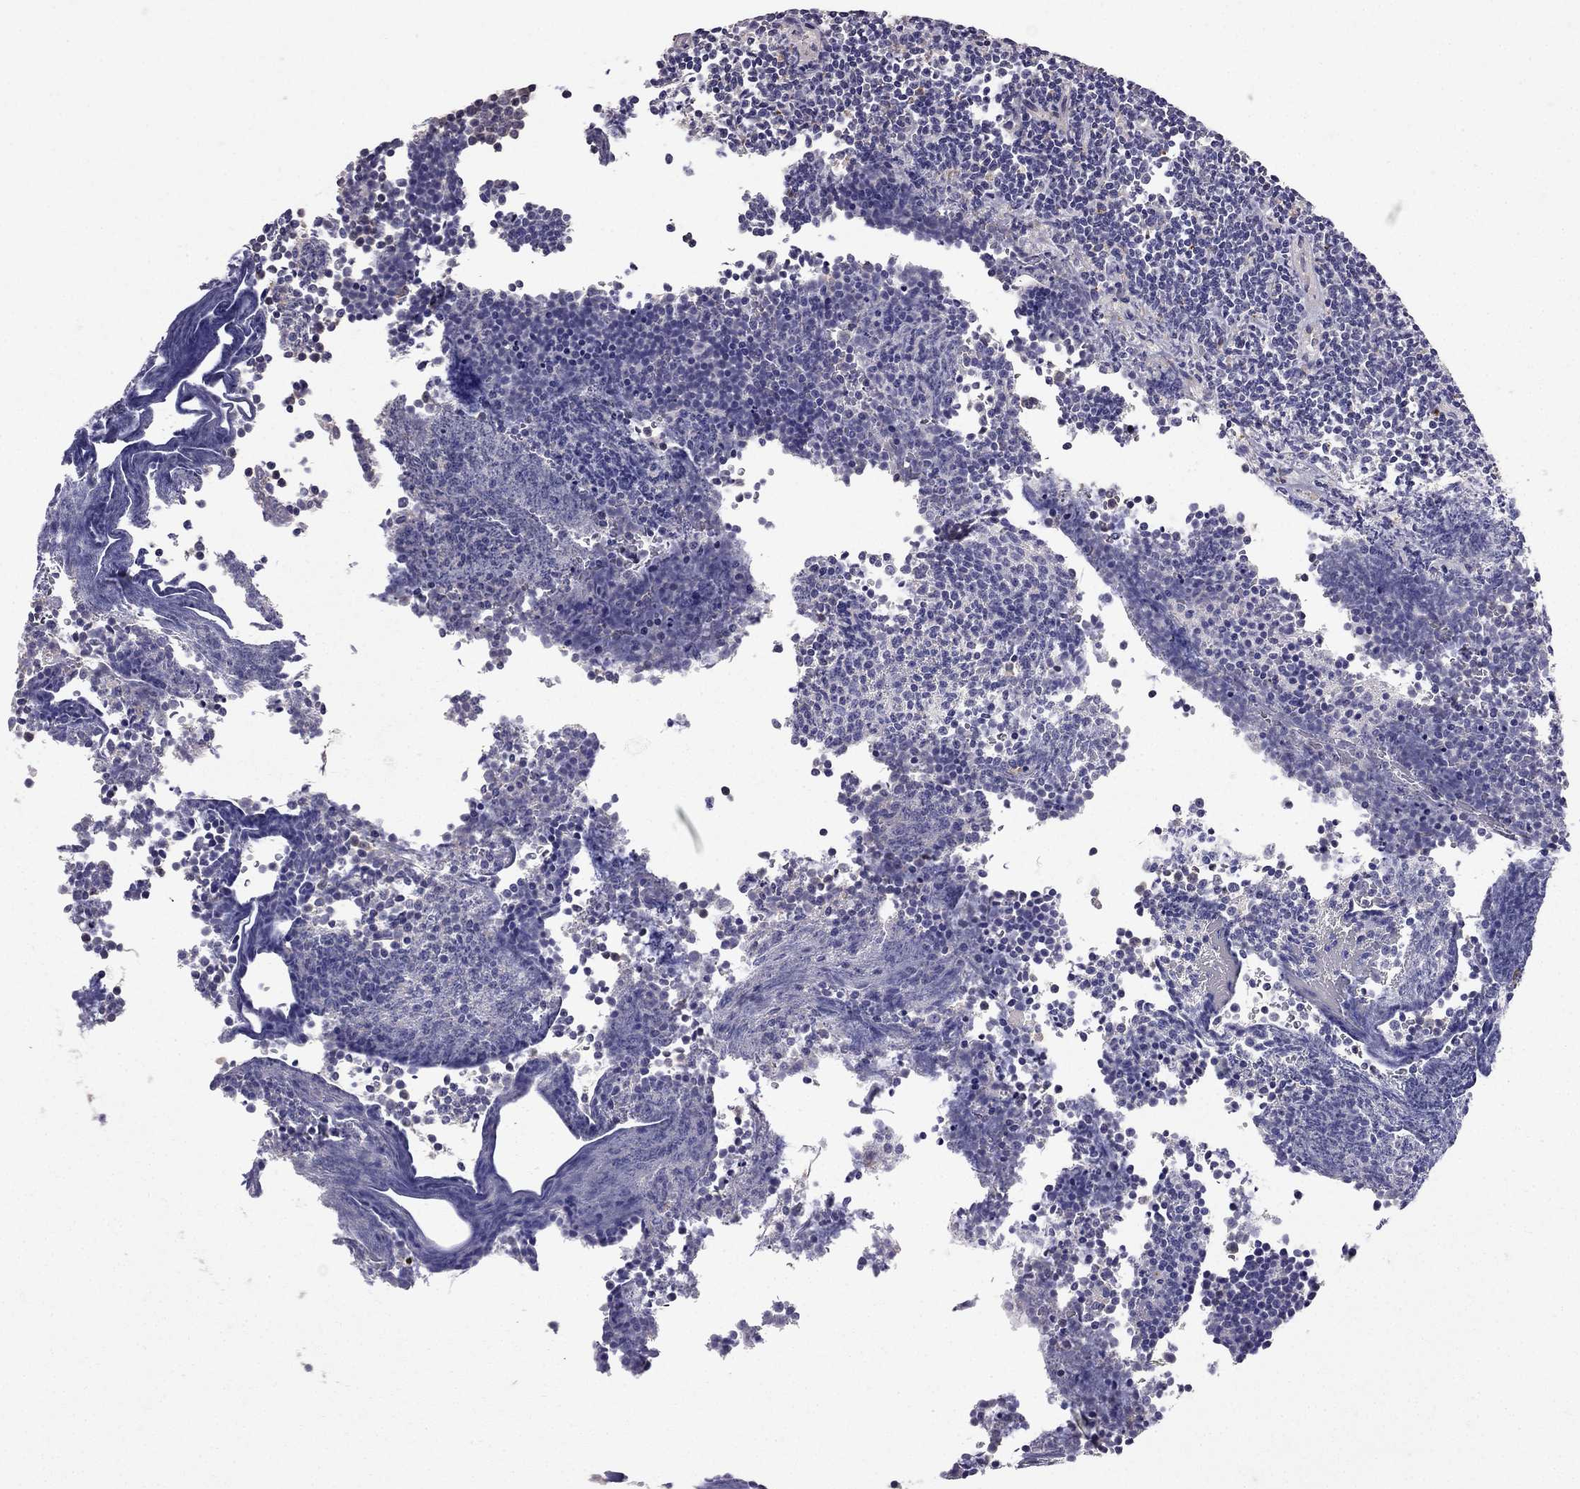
{"staining": {"intensity": "negative", "quantity": "none", "location": "none"}, "tissue": "lymphoma", "cell_type": "Tumor cells", "image_type": "cancer", "snomed": [{"axis": "morphology", "description": "Malignant lymphoma, non-Hodgkin's type, Low grade"}, {"axis": "topography", "description": "Brain"}], "caption": "Tumor cells show no significant positivity in low-grade malignant lymphoma, non-Hodgkin's type.", "gene": "RASIP1", "patient": {"sex": "female", "age": 66}}